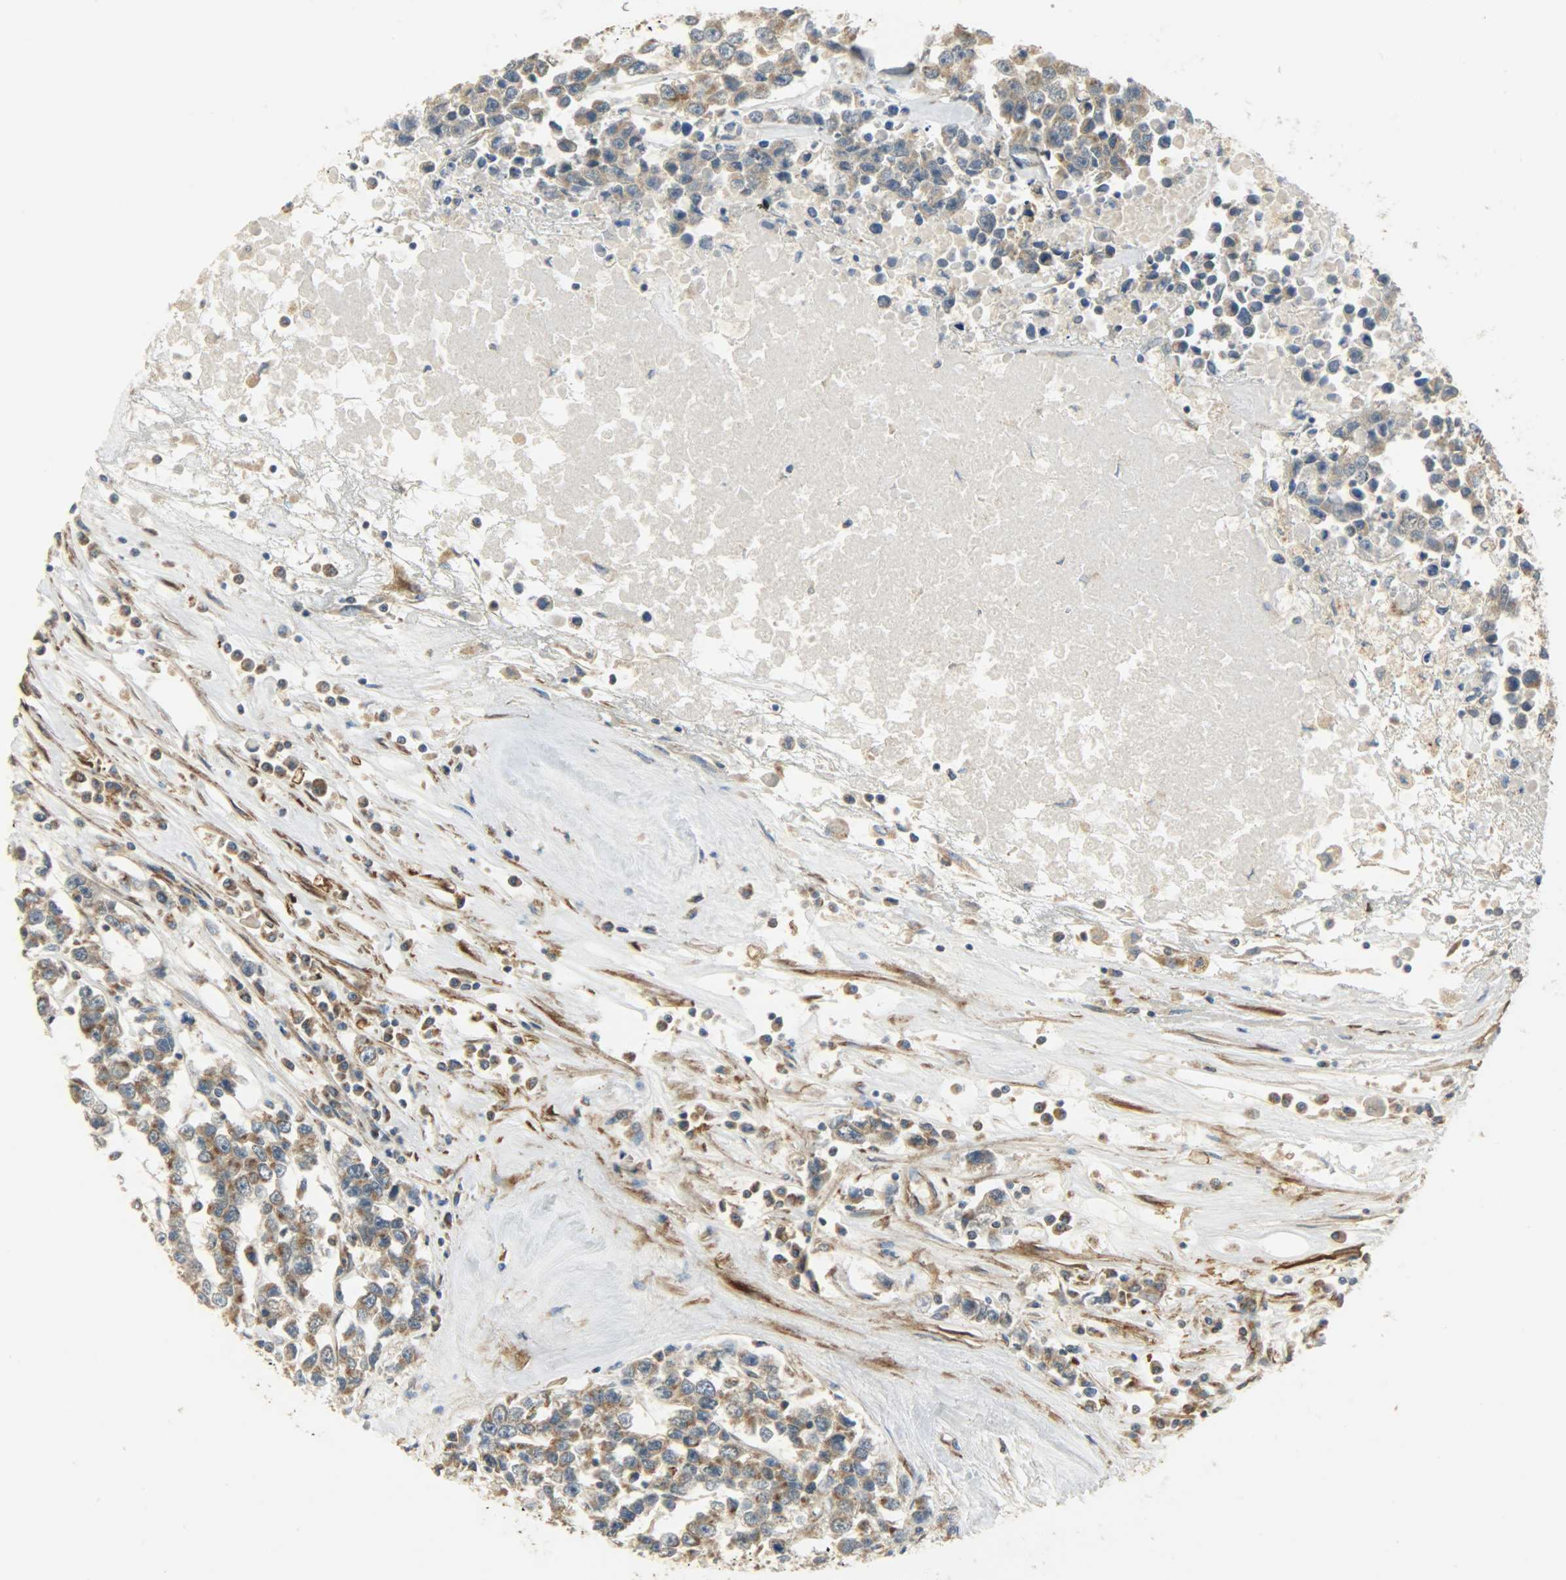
{"staining": {"intensity": "strong", "quantity": ">75%", "location": "cytoplasmic/membranous"}, "tissue": "testis cancer", "cell_type": "Tumor cells", "image_type": "cancer", "snomed": [{"axis": "morphology", "description": "Seminoma, NOS"}, {"axis": "morphology", "description": "Carcinoma, Embryonal, NOS"}, {"axis": "topography", "description": "Testis"}], "caption": "Tumor cells show high levels of strong cytoplasmic/membranous staining in approximately >75% of cells in seminoma (testis).", "gene": "C1orf198", "patient": {"sex": "male", "age": 52}}